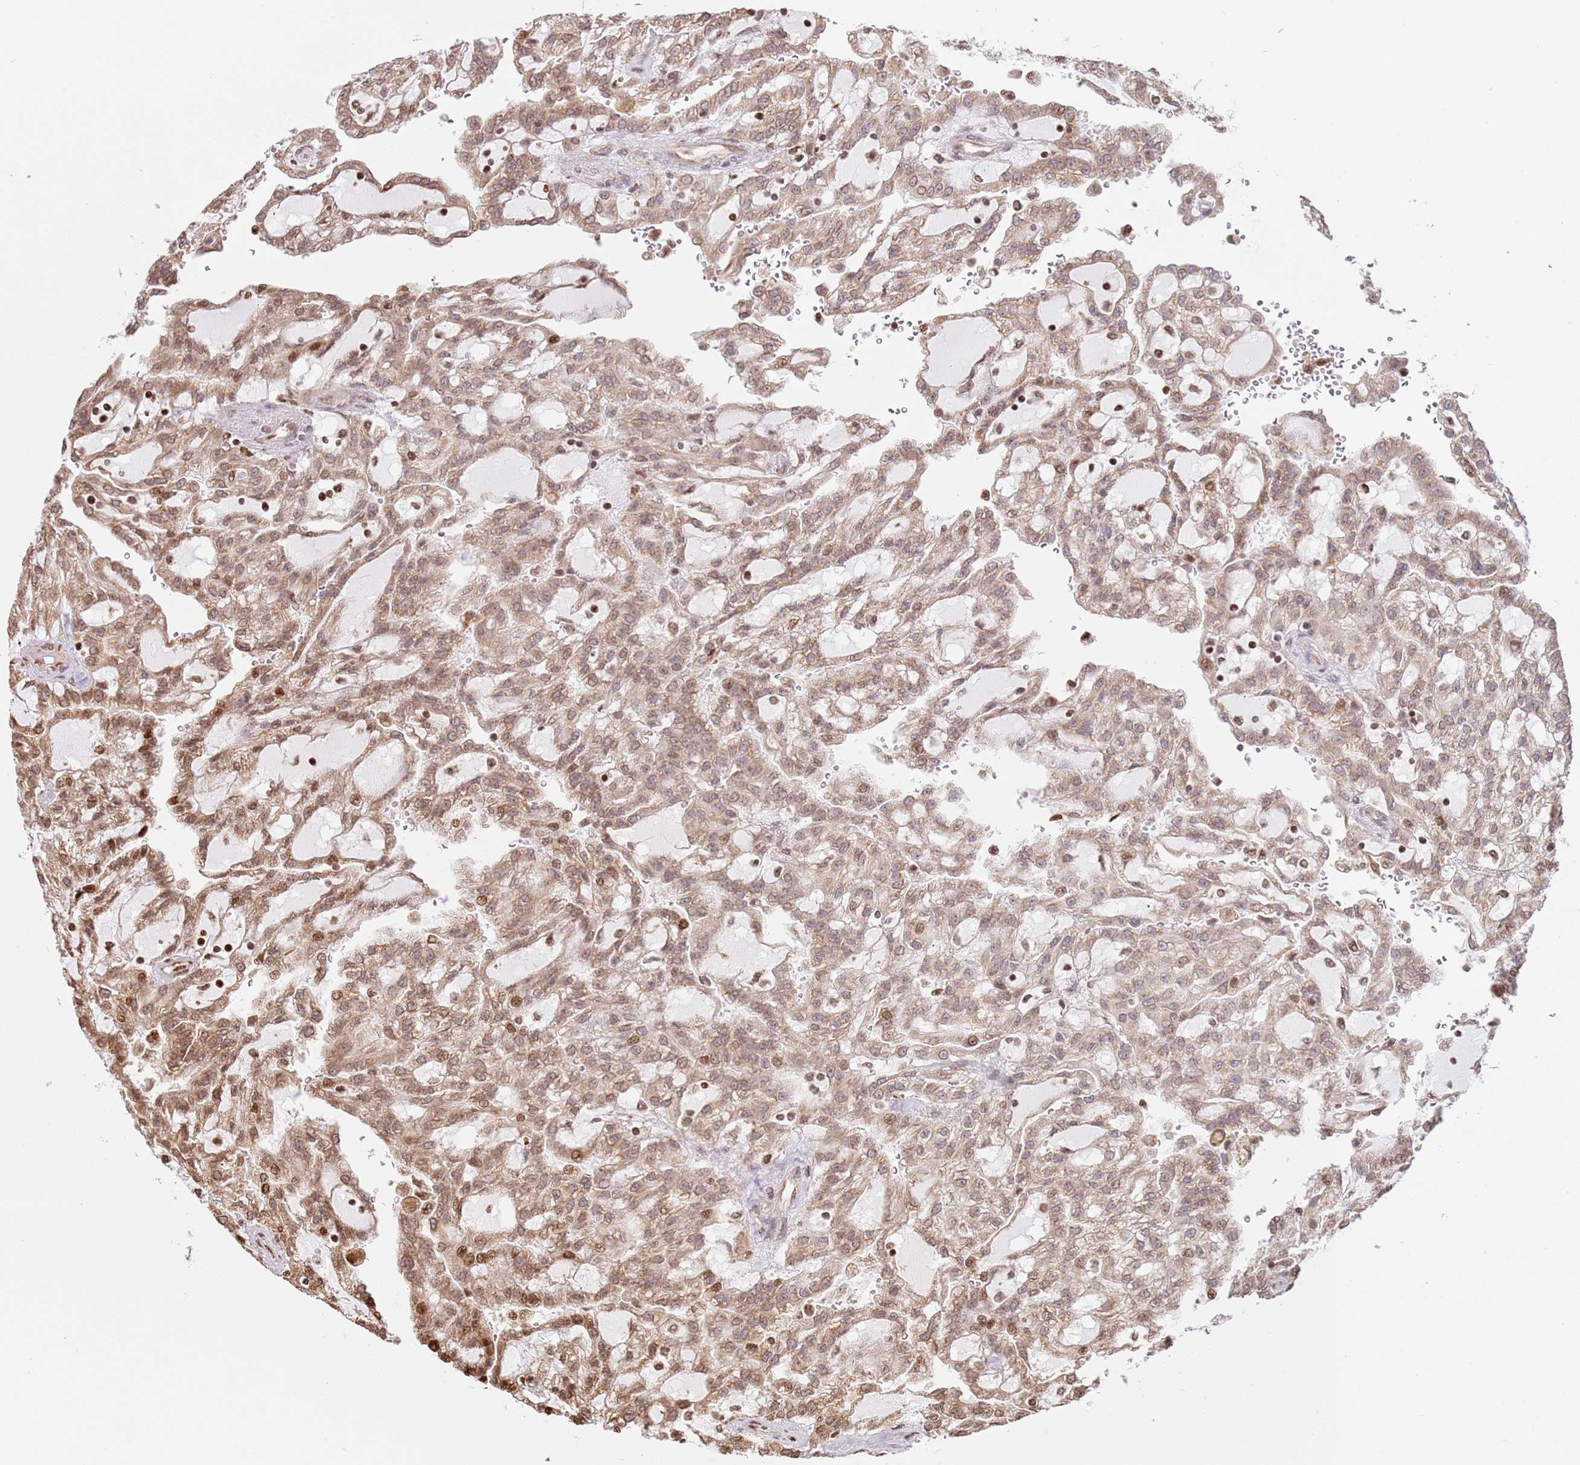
{"staining": {"intensity": "moderate", "quantity": ">75%", "location": "cytoplasmic/membranous,nuclear"}, "tissue": "renal cancer", "cell_type": "Tumor cells", "image_type": "cancer", "snomed": [{"axis": "morphology", "description": "Adenocarcinoma, NOS"}, {"axis": "topography", "description": "Kidney"}], "caption": "This micrograph displays immunohistochemistry staining of human renal adenocarcinoma, with medium moderate cytoplasmic/membranous and nuclear positivity in approximately >75% of tumor cells.", "gene": "SCAF1", "patient": {"sex": "male", "age": 63}}